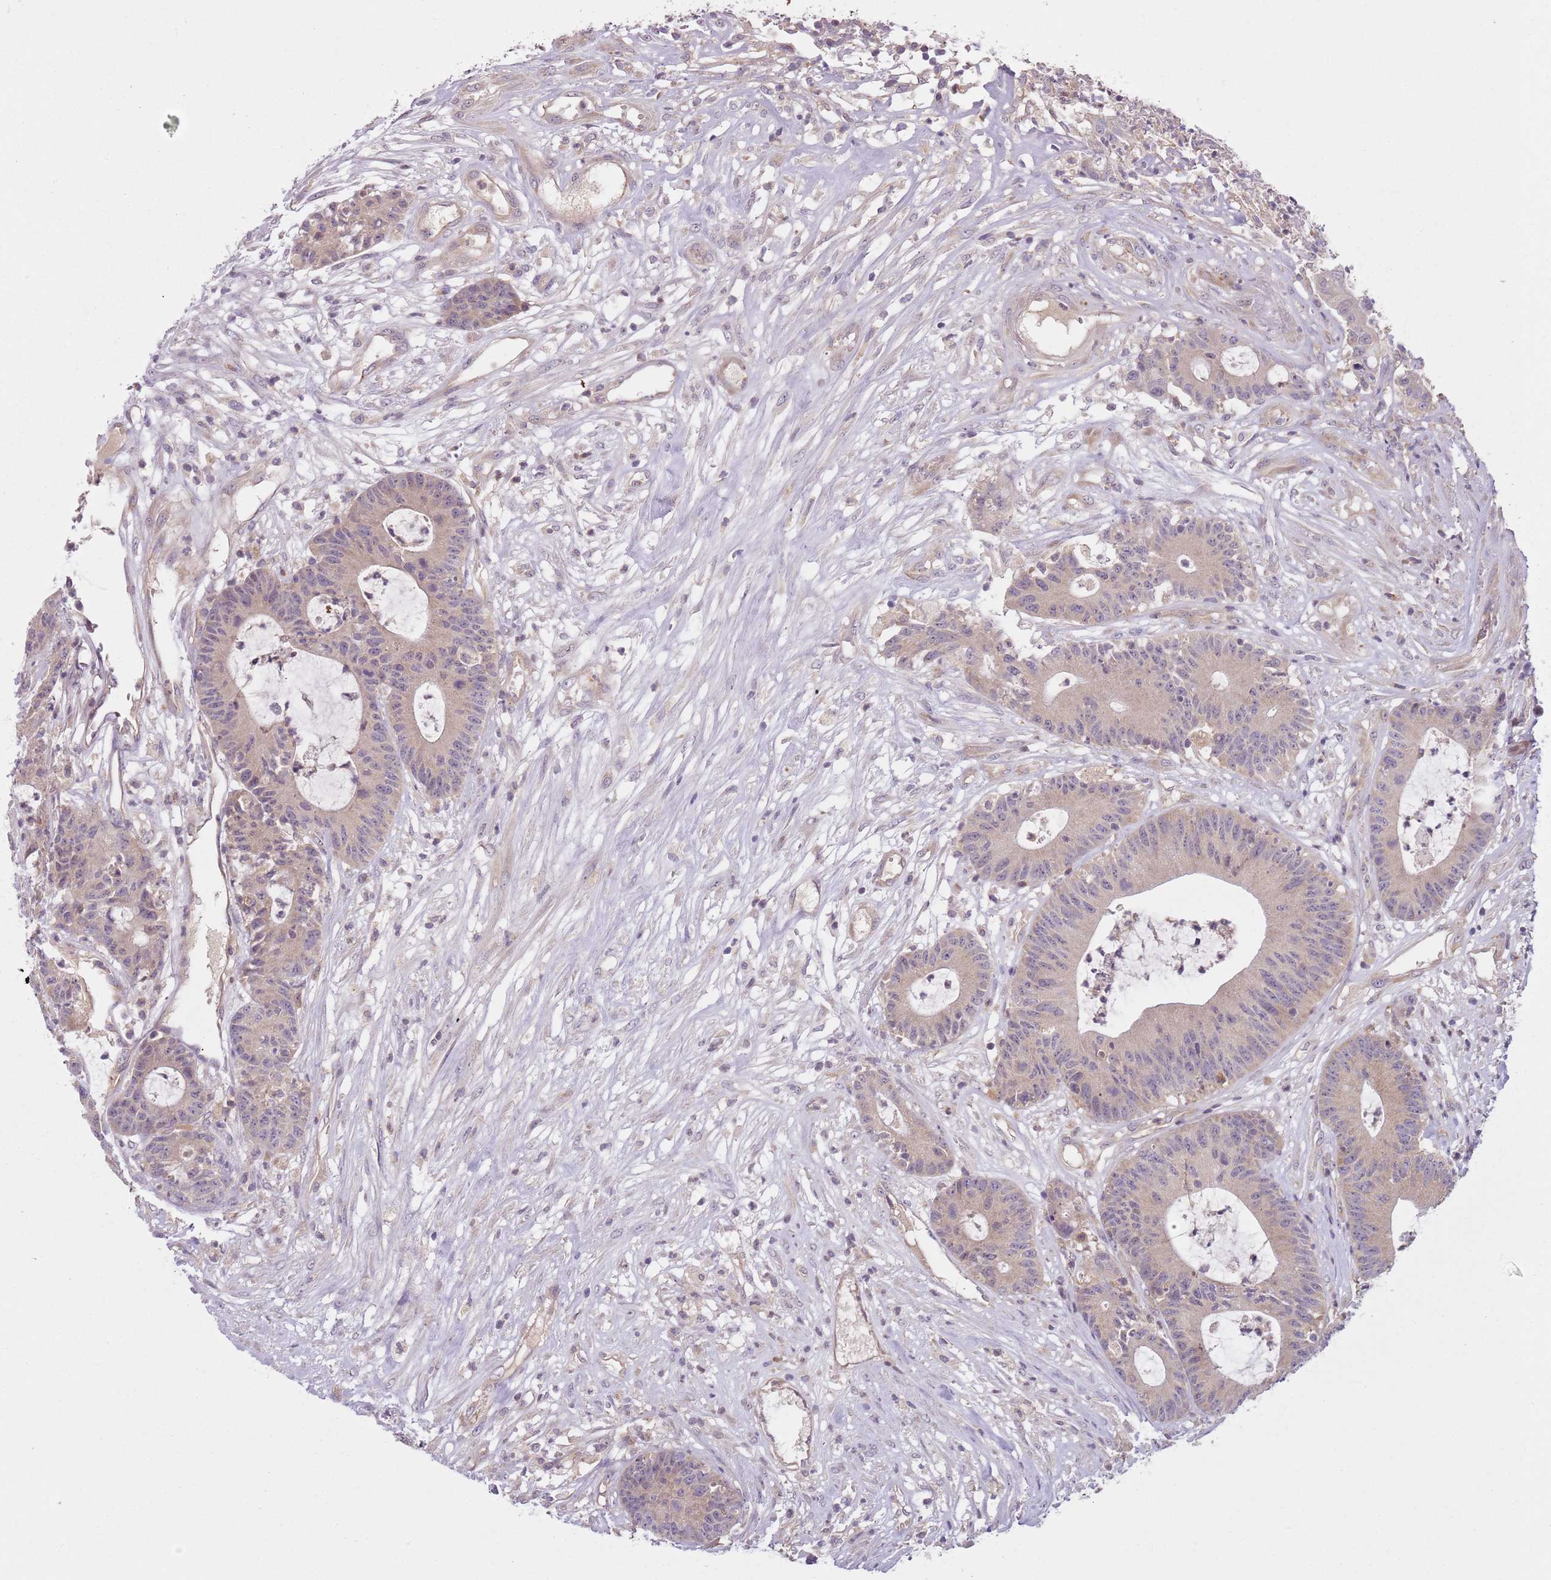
{"staining": {"intensity": "weak", "quantity": "25%-75%", "location": "cytoplasmic/membranous"}, "tissue": "colorectal cancer", "cell_type": "Tumor cells", "image_type": "cancer", "snomed": [{"axis": "morphology", "description": "Adenocarcinoma, NOS"}, {"axis": "topography", "description": "Colon"}], "caption": "This image shows immunohistochemistry staining of colorectal cancer (adenocarcinoma), with low weak cytoplasmic/membranous staining in about 25%-75% of tumor cells.", "gene": "SKOR2", "patient": {"sex": "female", "age": 84}}